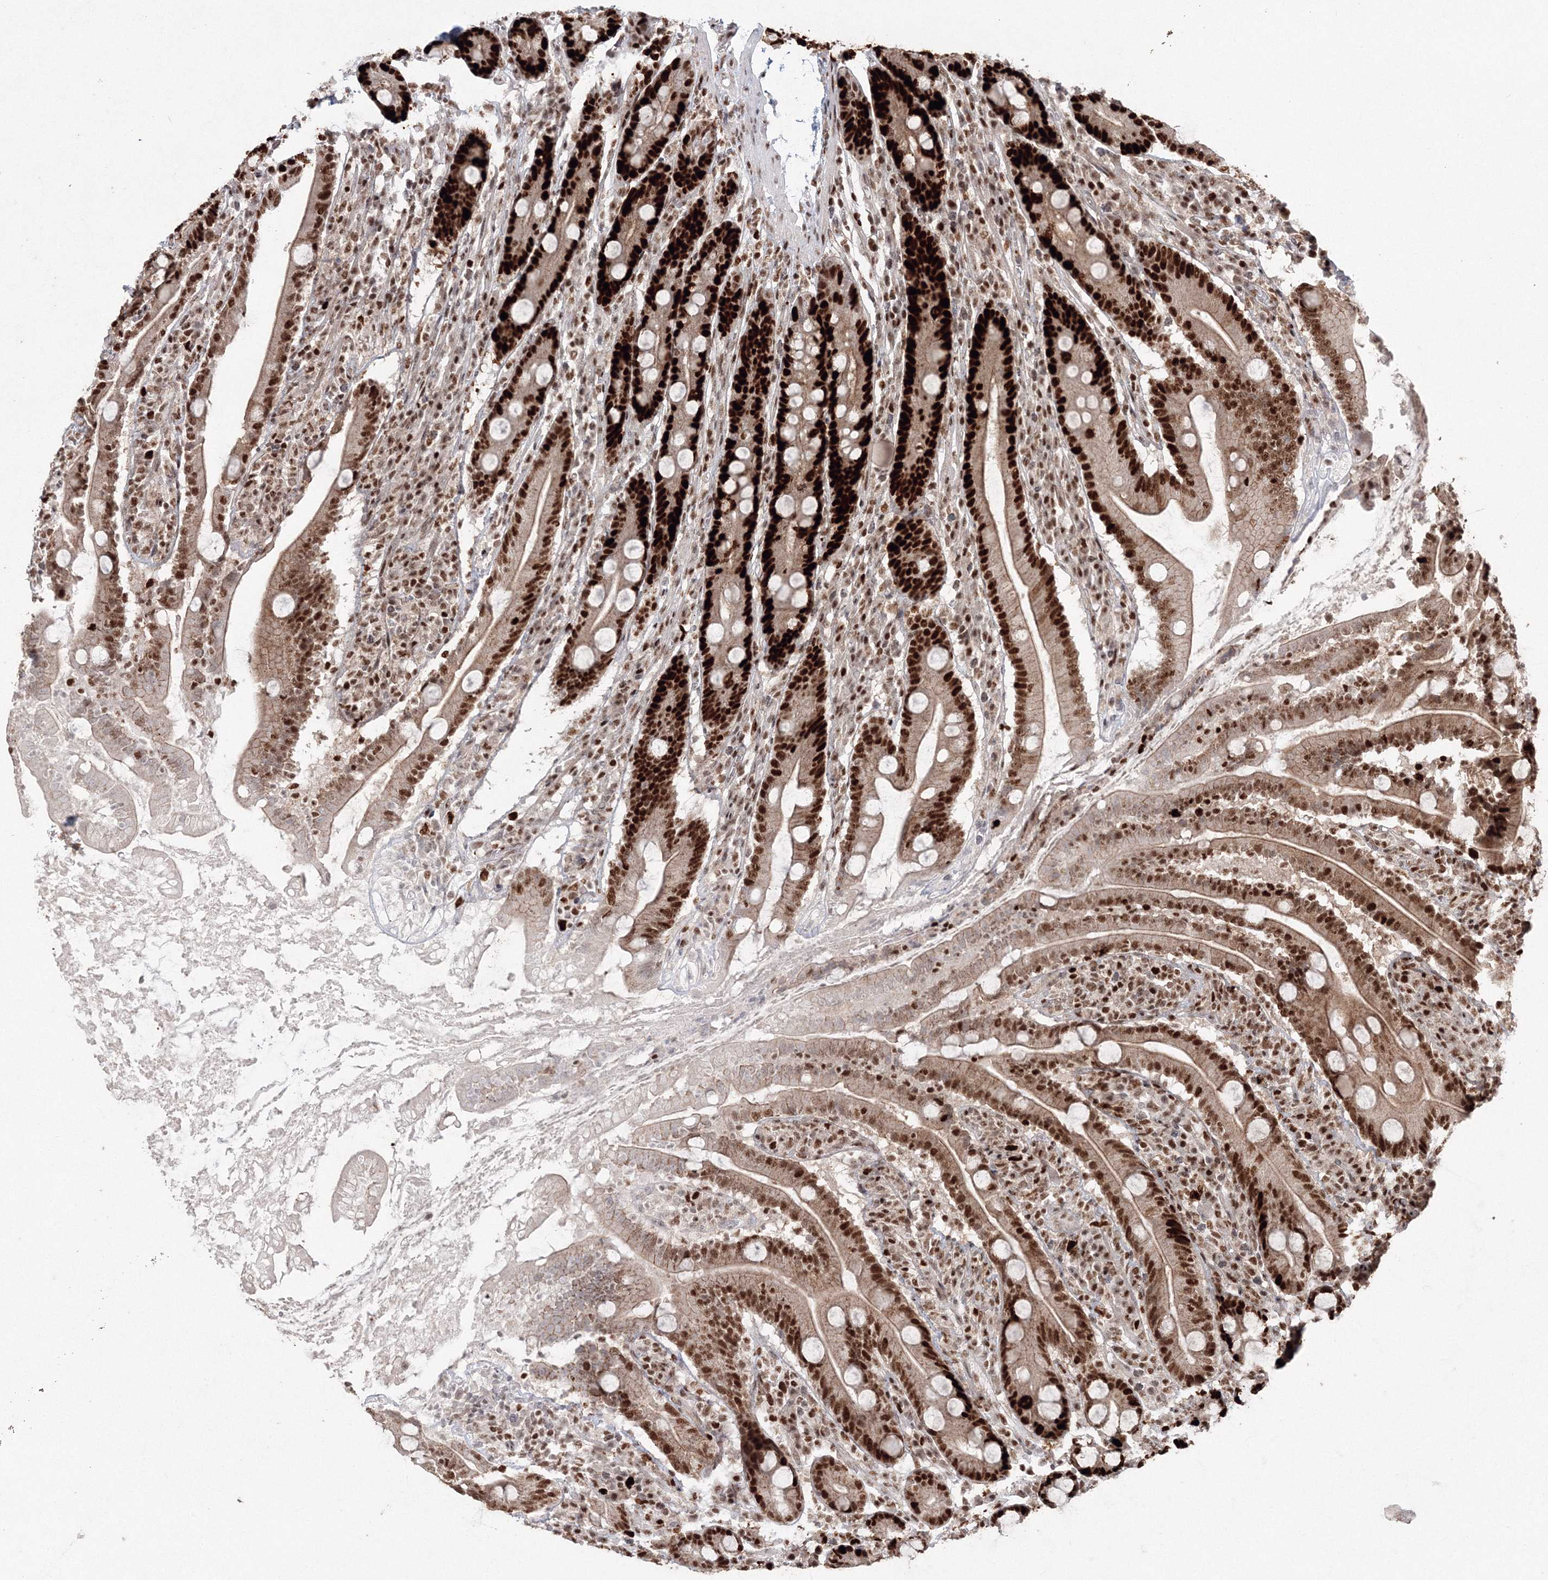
{"staining": {"intensity": "strong", "quantity": ">75%", "location": "nuclear"}, "tissue": "duodenum", "cell_type": "Glandular cells", "image_type": "normal", "snomed": [{"axis": "morphology", "description": "Normal tissue, NOS"}, {"axis": "topography", "description": "Duodenum"}], "caption": "A high-resolution micrograph shows immunohistochemistry (IHC) staining of normal duodenum, which reveals strong nuclear expression in approximately >75% of glandular cells.", "gene": "LIG1", "patient": {"sex": "male", "age": 35}}